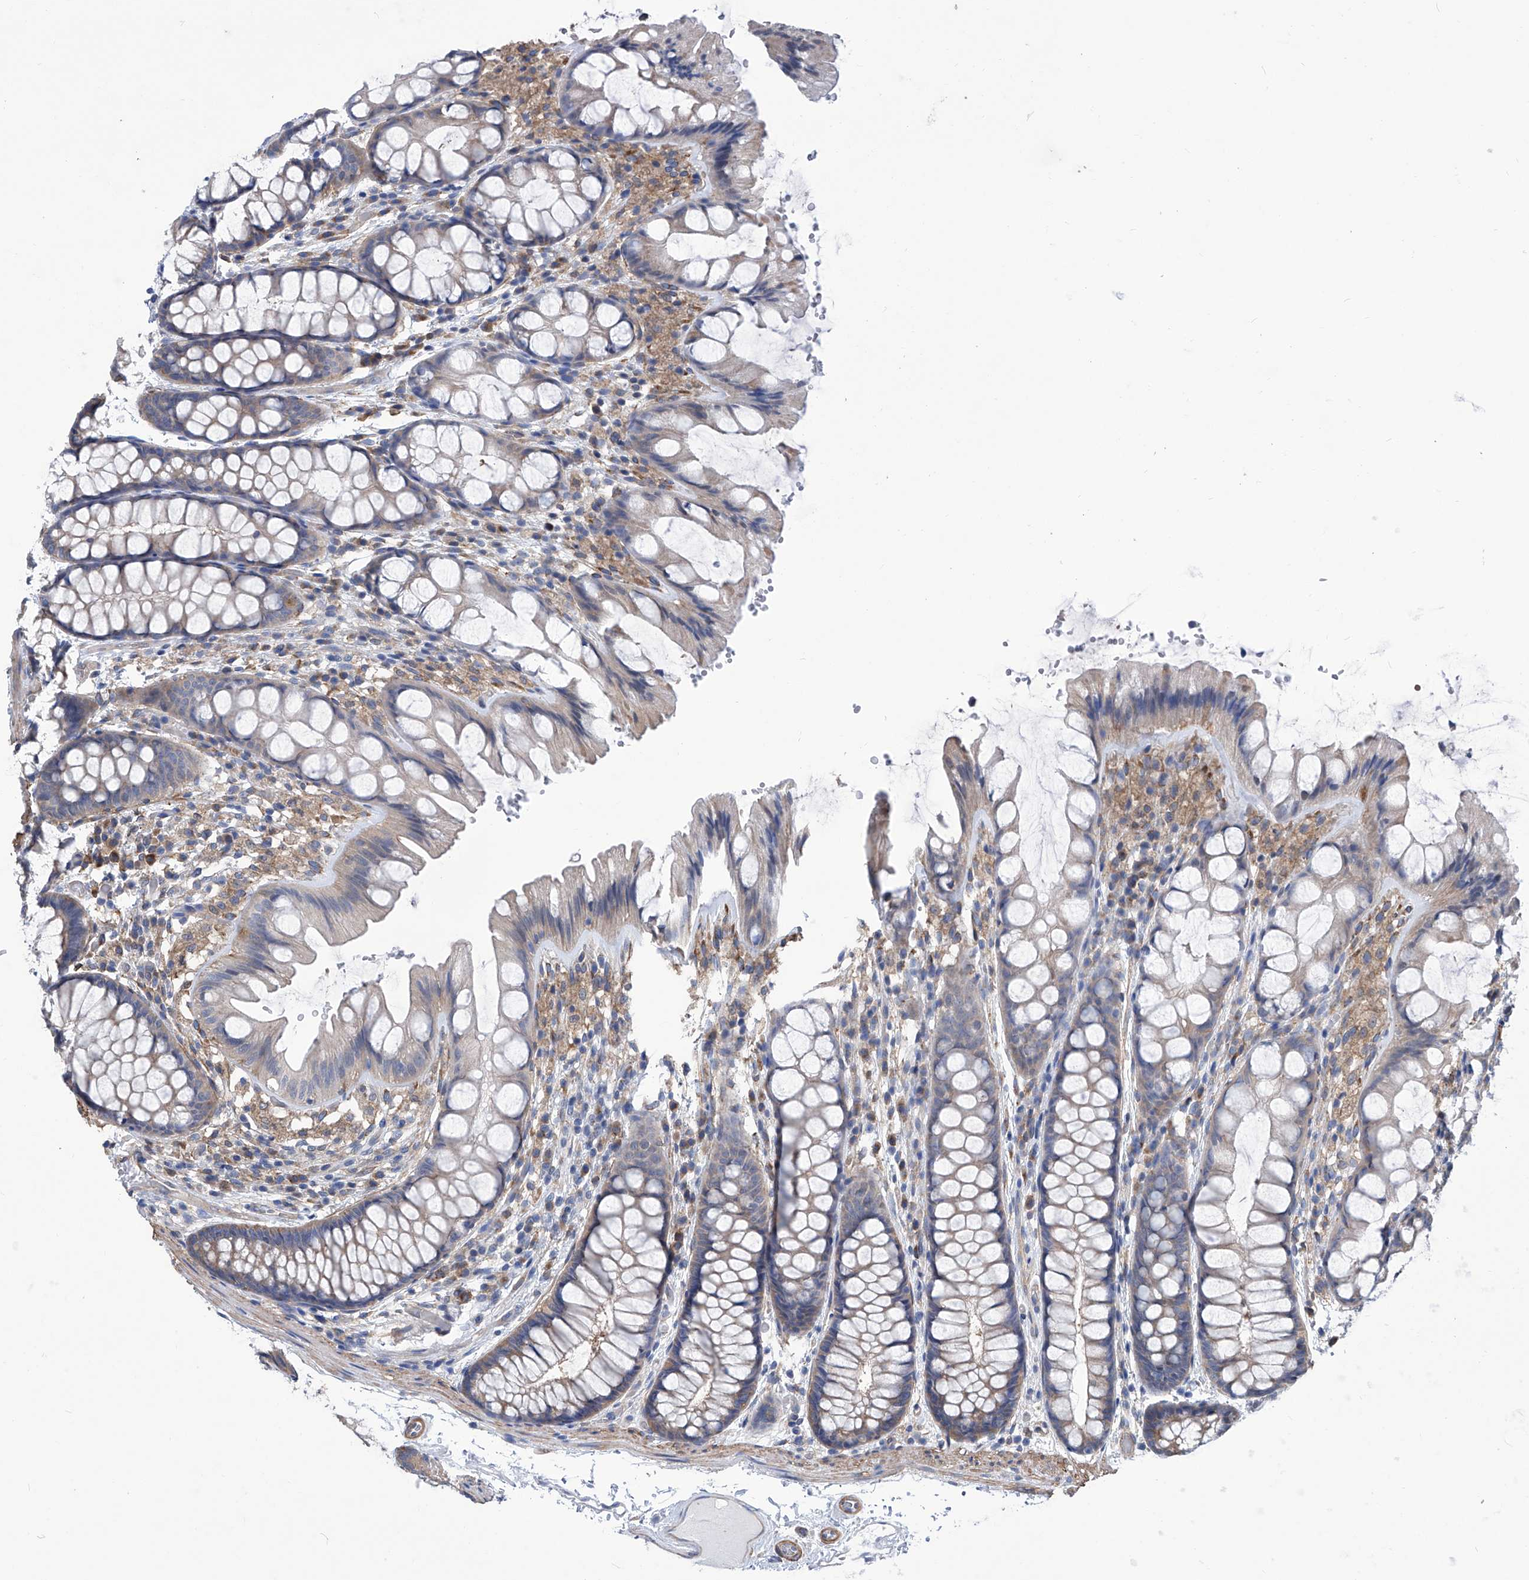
{"staining": {"intensity": "moderate", "quantity": ">75%", "location": "cytoplasmic/membranous"}, "tissue": "colon", "cell_type": "Endothelial cells", "image_type": "normal", "snomed": [{"axis": "morphology", "description": "Normal tissue, NOS"}, {"axis": "topography", "description": "Colon"}], "caption": "High-magnification brightfield microscopy of benign colon stained with DAB (3,3'-diaminobenzidine) (brown) and counterstained with hematoxylin (blue). endothelial cells exhibit moderate cytoplasmic/membranous positivity is identified in about>75% of cells.", "gene": "SMS", "patient": {"sex": "male", "age": 47}}